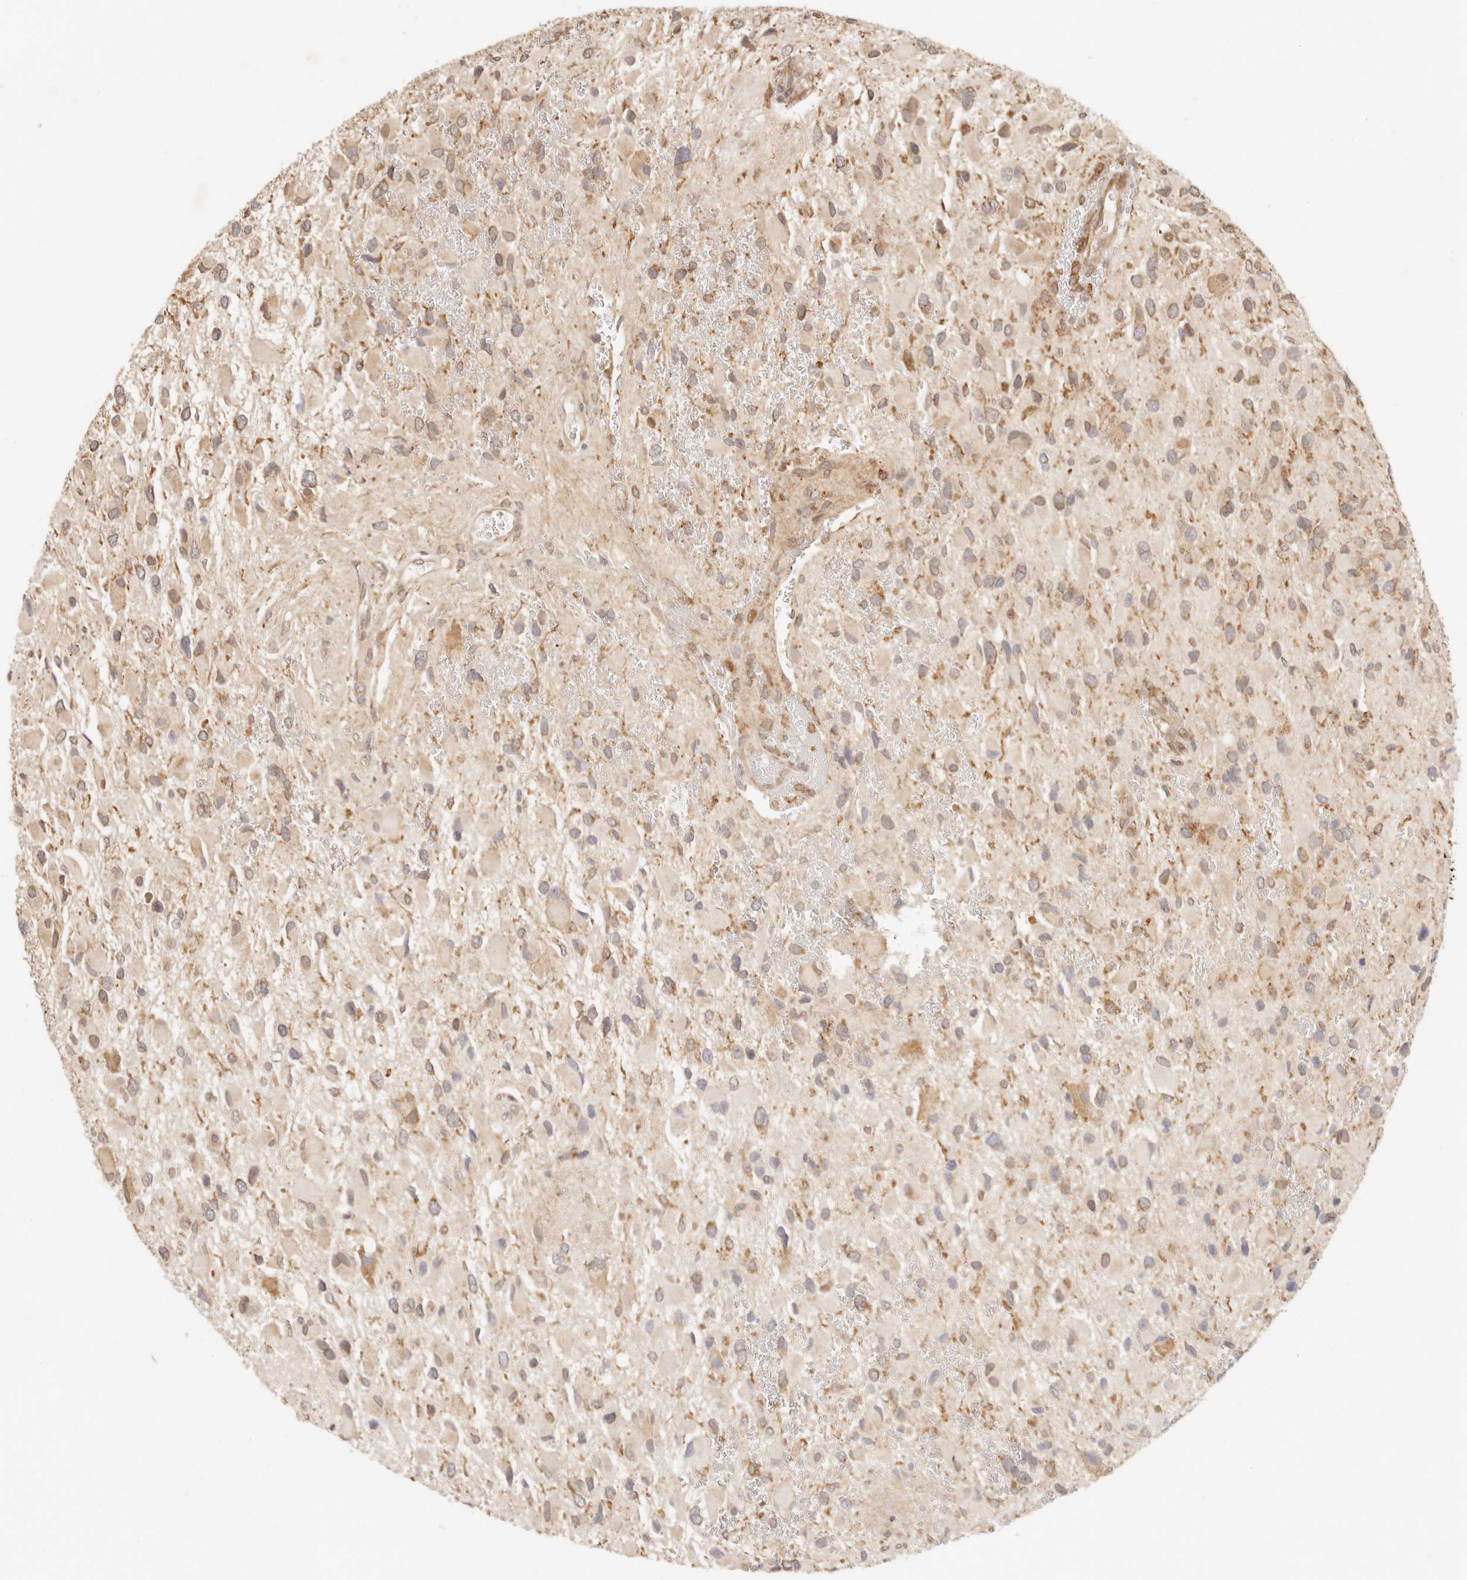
{"staining": {"intensity": "weak", "quantity": "25%-75%", "location": "cytoplasmic/membranous"}, "tissue": "glioma", "cell_type": "Tumor cells", "image_type": "cancer", "snomed": [{"axis": "morphology", "description": "Glioma, malignant, High grade"}, {"axis": "topography", "description": "Brain"}], "caption": "Protein expression analysis of malignant glioma (high-grade) demonstrates weak cytoplasmic/membranous expression in about 25%-75% of tumor cells. The protein is stained brown, and the nuclei are stained in blue (DAB IHC with brightfield microscopy, high magnification).", "gene": "TIMM17A", "patient": {"sex": "male", "age": 53}}